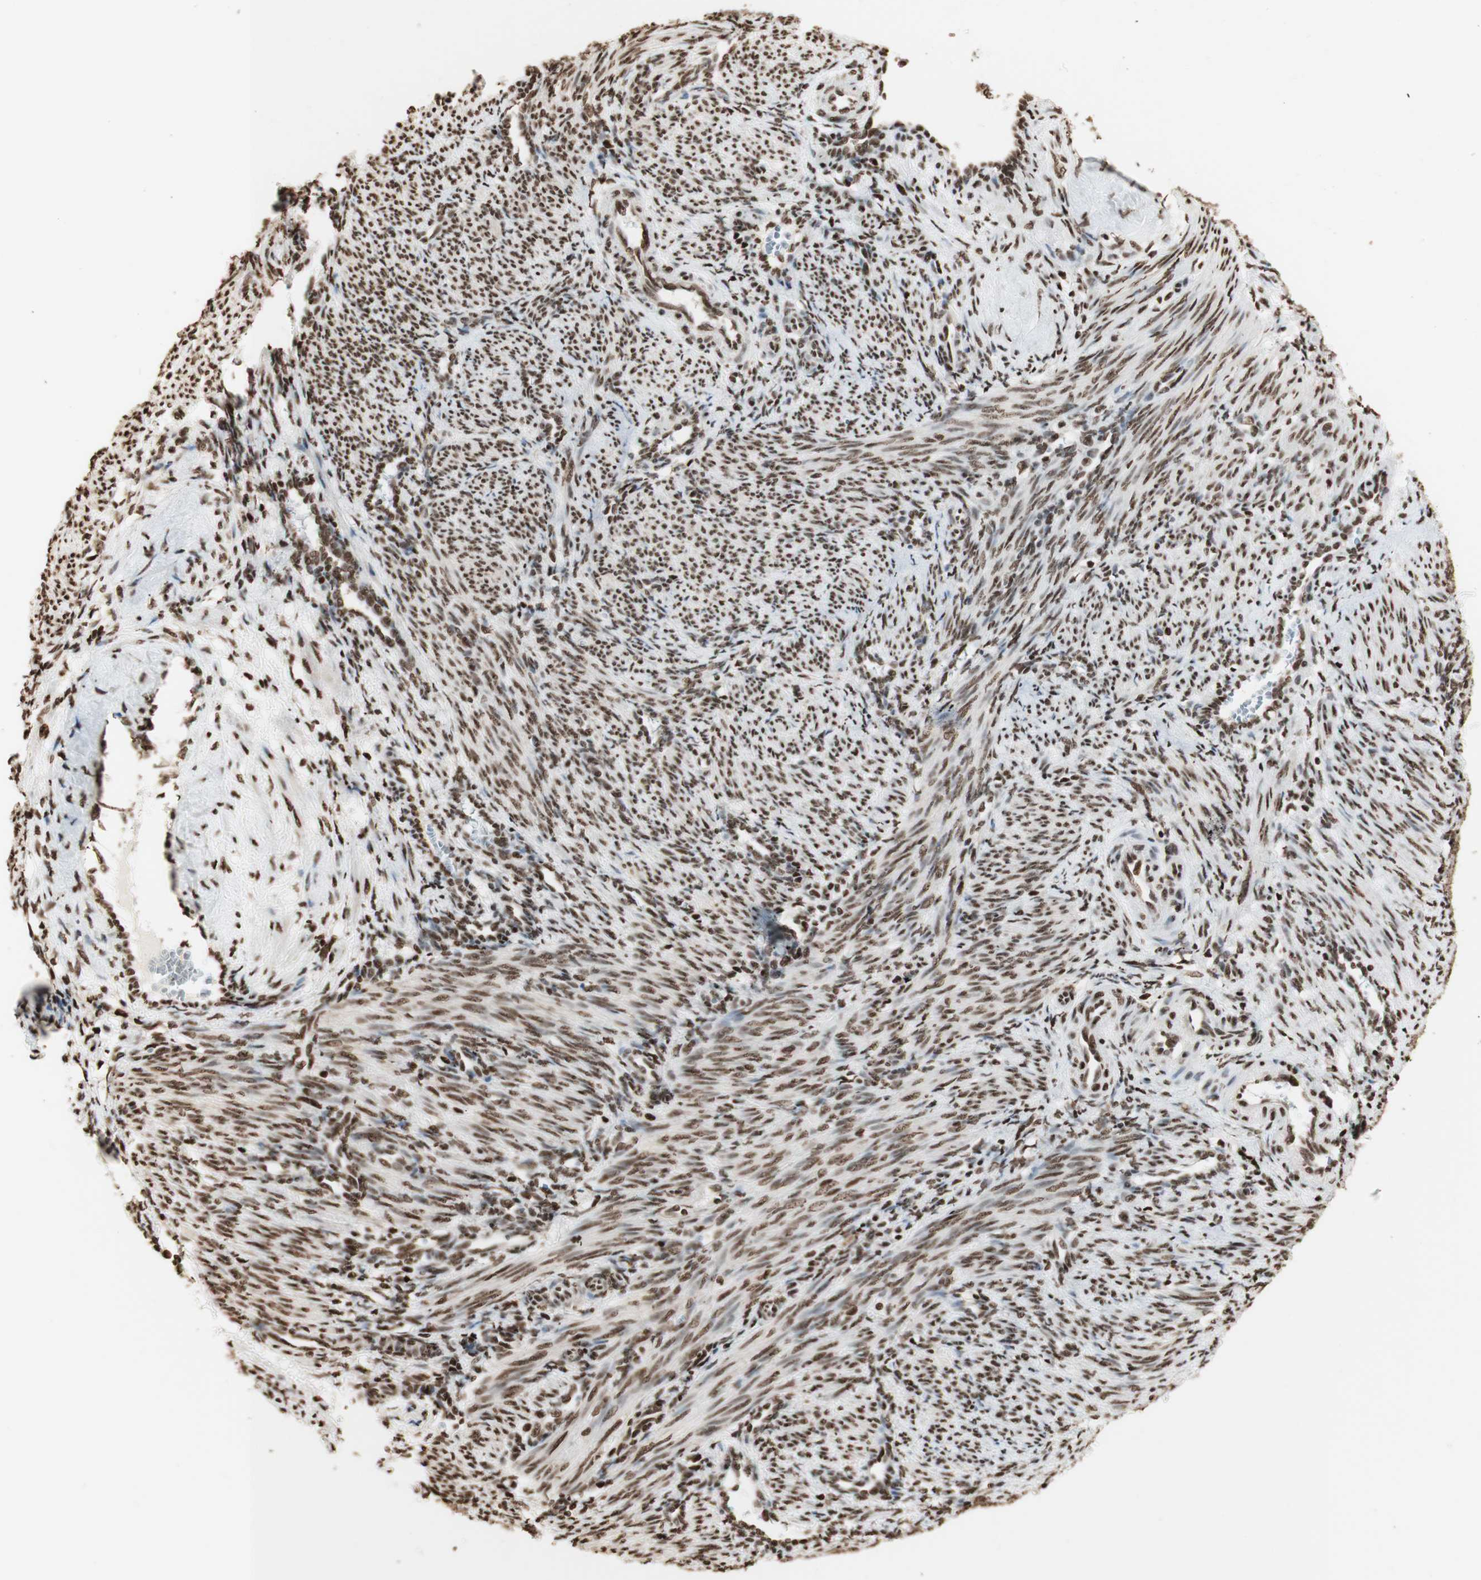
{"staining": {"intensity": "strong", "quantity": ">75%", "location": "nuclear"}, "tissue": "smooth muscle", "cell_type": "Smooth muscle cells", "image_type": "normal", "snomed": [{"axis": "morphology", "description": "Normal tissue, NOS"}, {"axis": "topography", "description": "Endometrium"}], "caption": "The immunohistochemical stain highlights strong nuclear expression in smooth muscle cells of benign smooth muscle. Using DAB (brown) and hematoxylin (blue) stains, captured at high magnification using brightfield microscopy.", "gene": "HNRNPA2B1", "patient": {"sex": "female", "age": 33}}